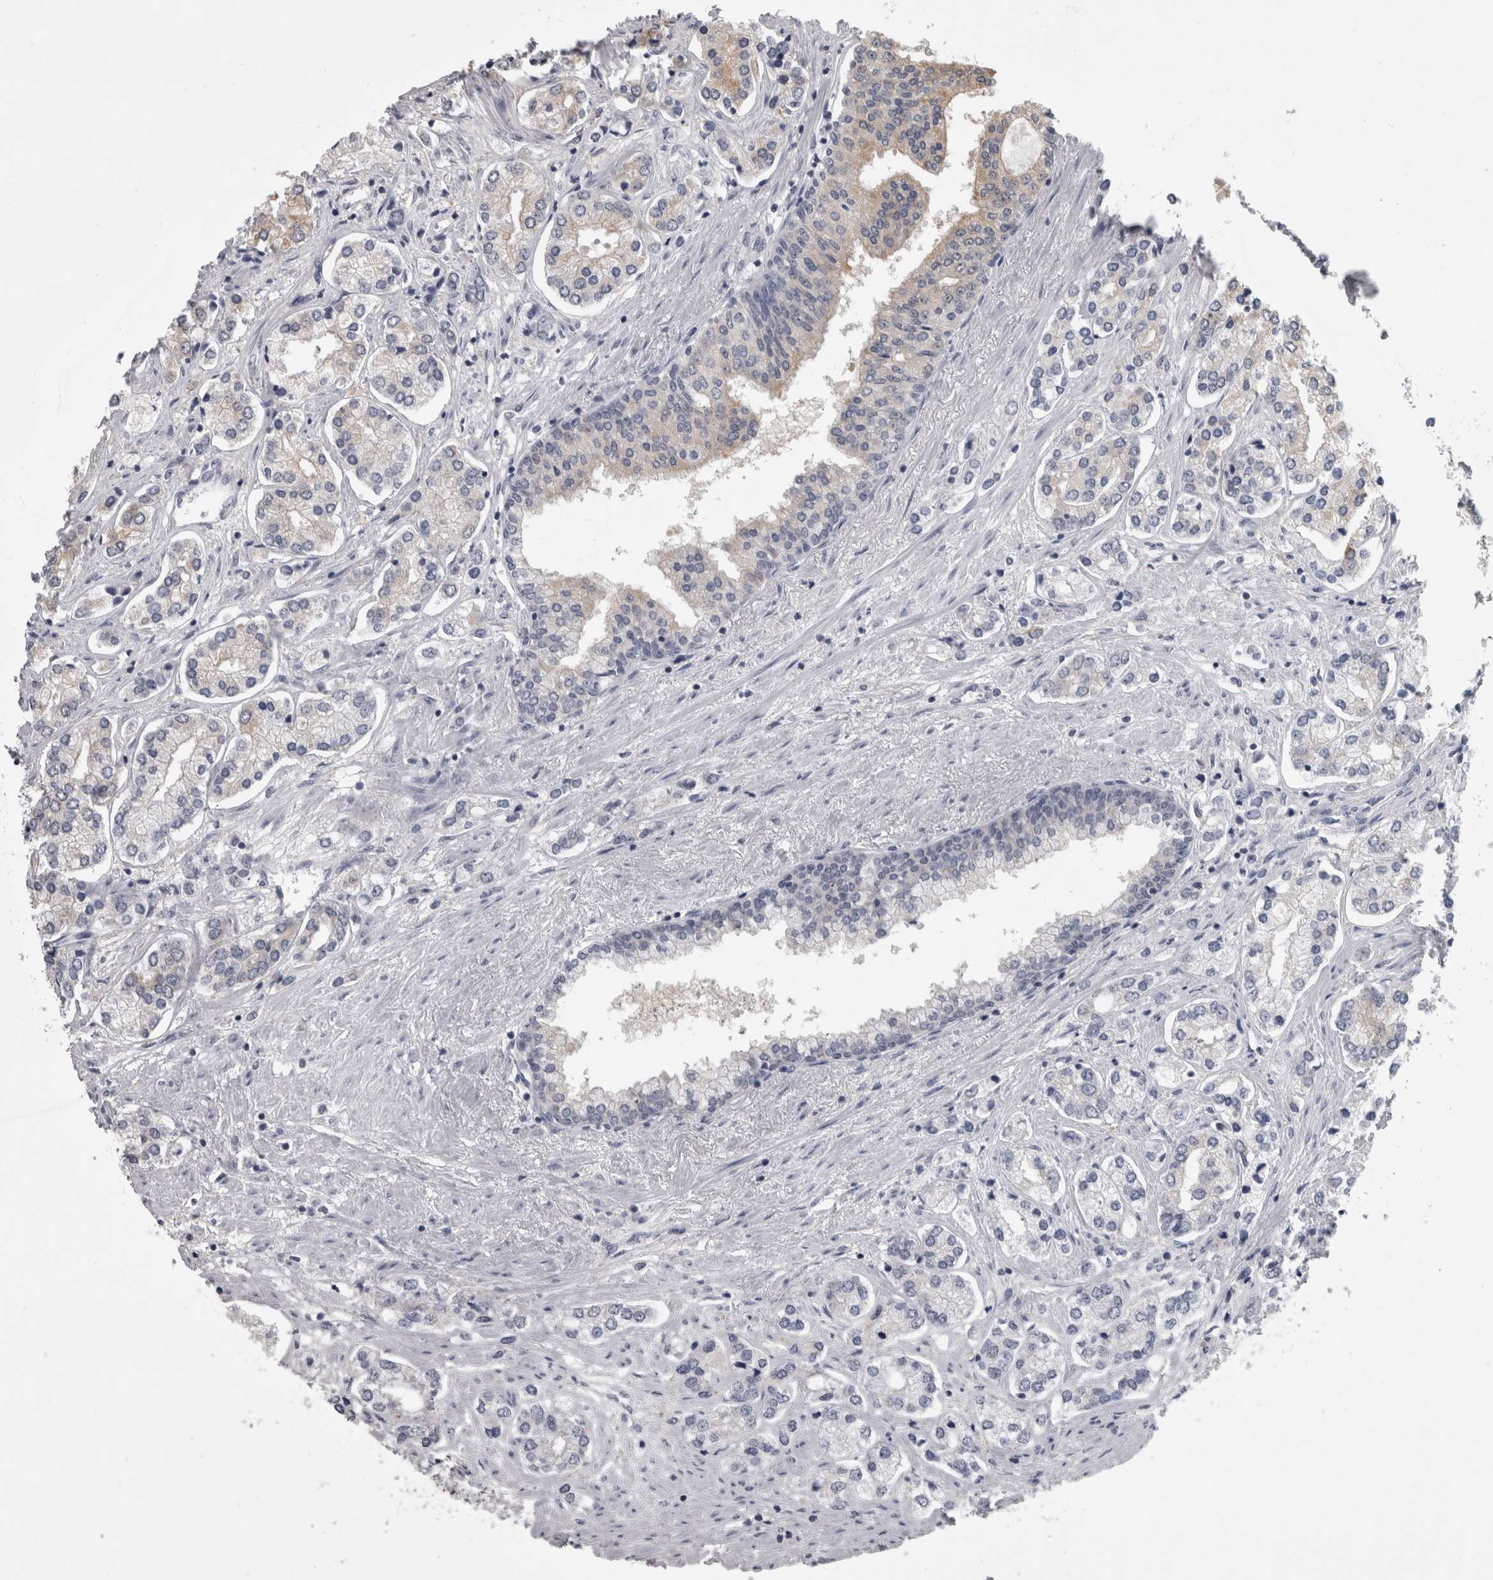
{"staining": {"intensity": "weak", "quantity": "<25%", "location": "cytoplasmic/membranous"}, "tissue": "prostate cancer", "cell_type": "Tumor cells", "image_type": "cancer", "snomed": [{"axis": "morphology", "description": "Adenocarcinoma, High grade"}, {"axis": "topography", "description": "Prostate"}], "caption": "Human adenocarcinoma (high-grade) (prostate) stained for a protein using immunohistochemistry demonstrates no staining in tumor cells.", "gene": "APRT", "patient": {"sex": "male", "age": 66}}